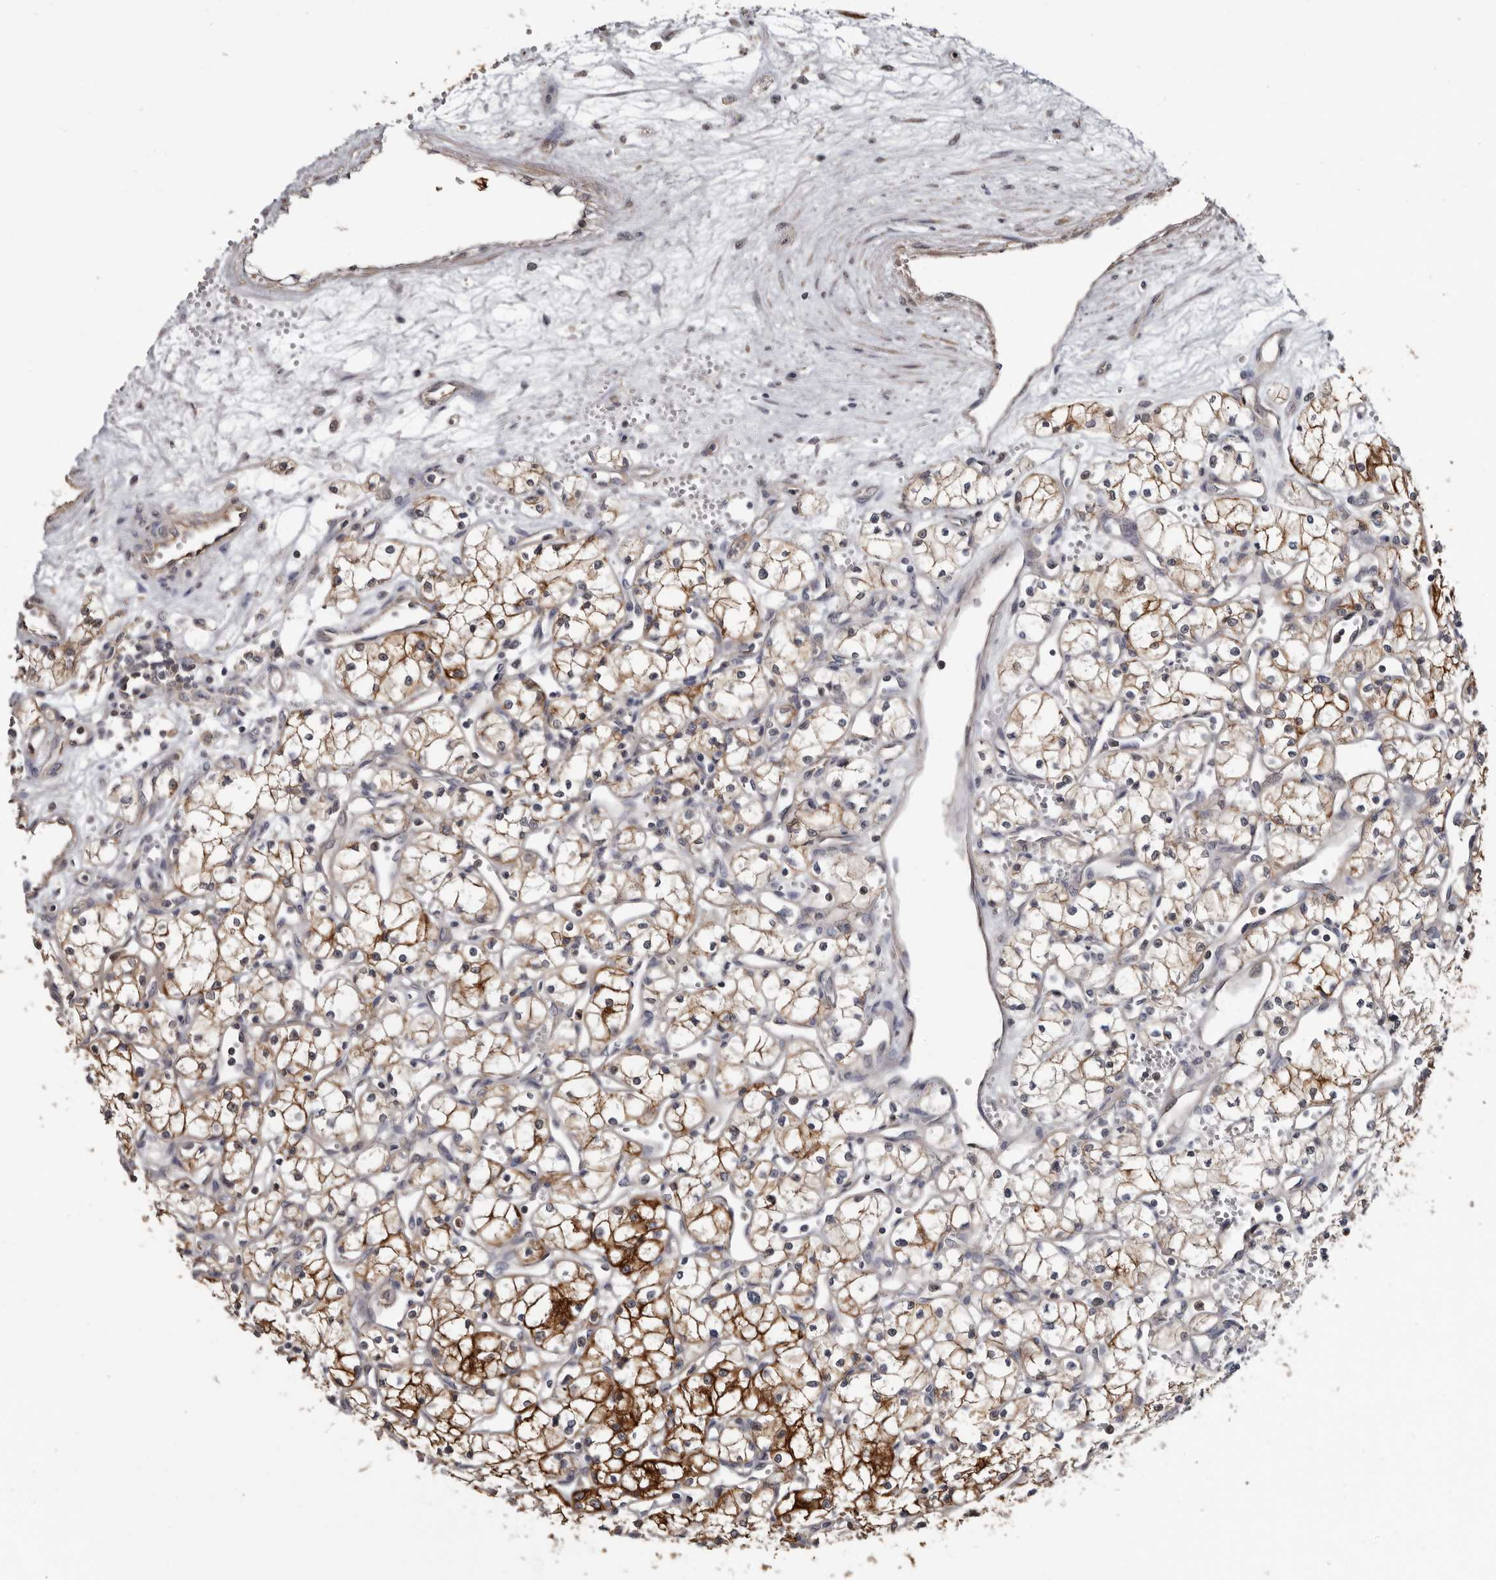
{"staining": {"intensity": "strong", "quantity": "25%-75%", "location": "cytoplasmic/membranous"}, "tissue": "renal cancer", "cell_type": "Tumor cells", "image_type": "cancer", "snomed": [{"axis": "morphology", "description": "Adenocarcinoma, NOS"}, {"axis": "topography", "description": "Kidney"}], "caption": "Immunohistochemical staining of renal adenocarcinoma reveals strong cytoplasmic/membranous protein staining in about 25%-75% of tumor cells.", "gene": "MRPL18", "patient": {"sex": "male", "age": 59}}